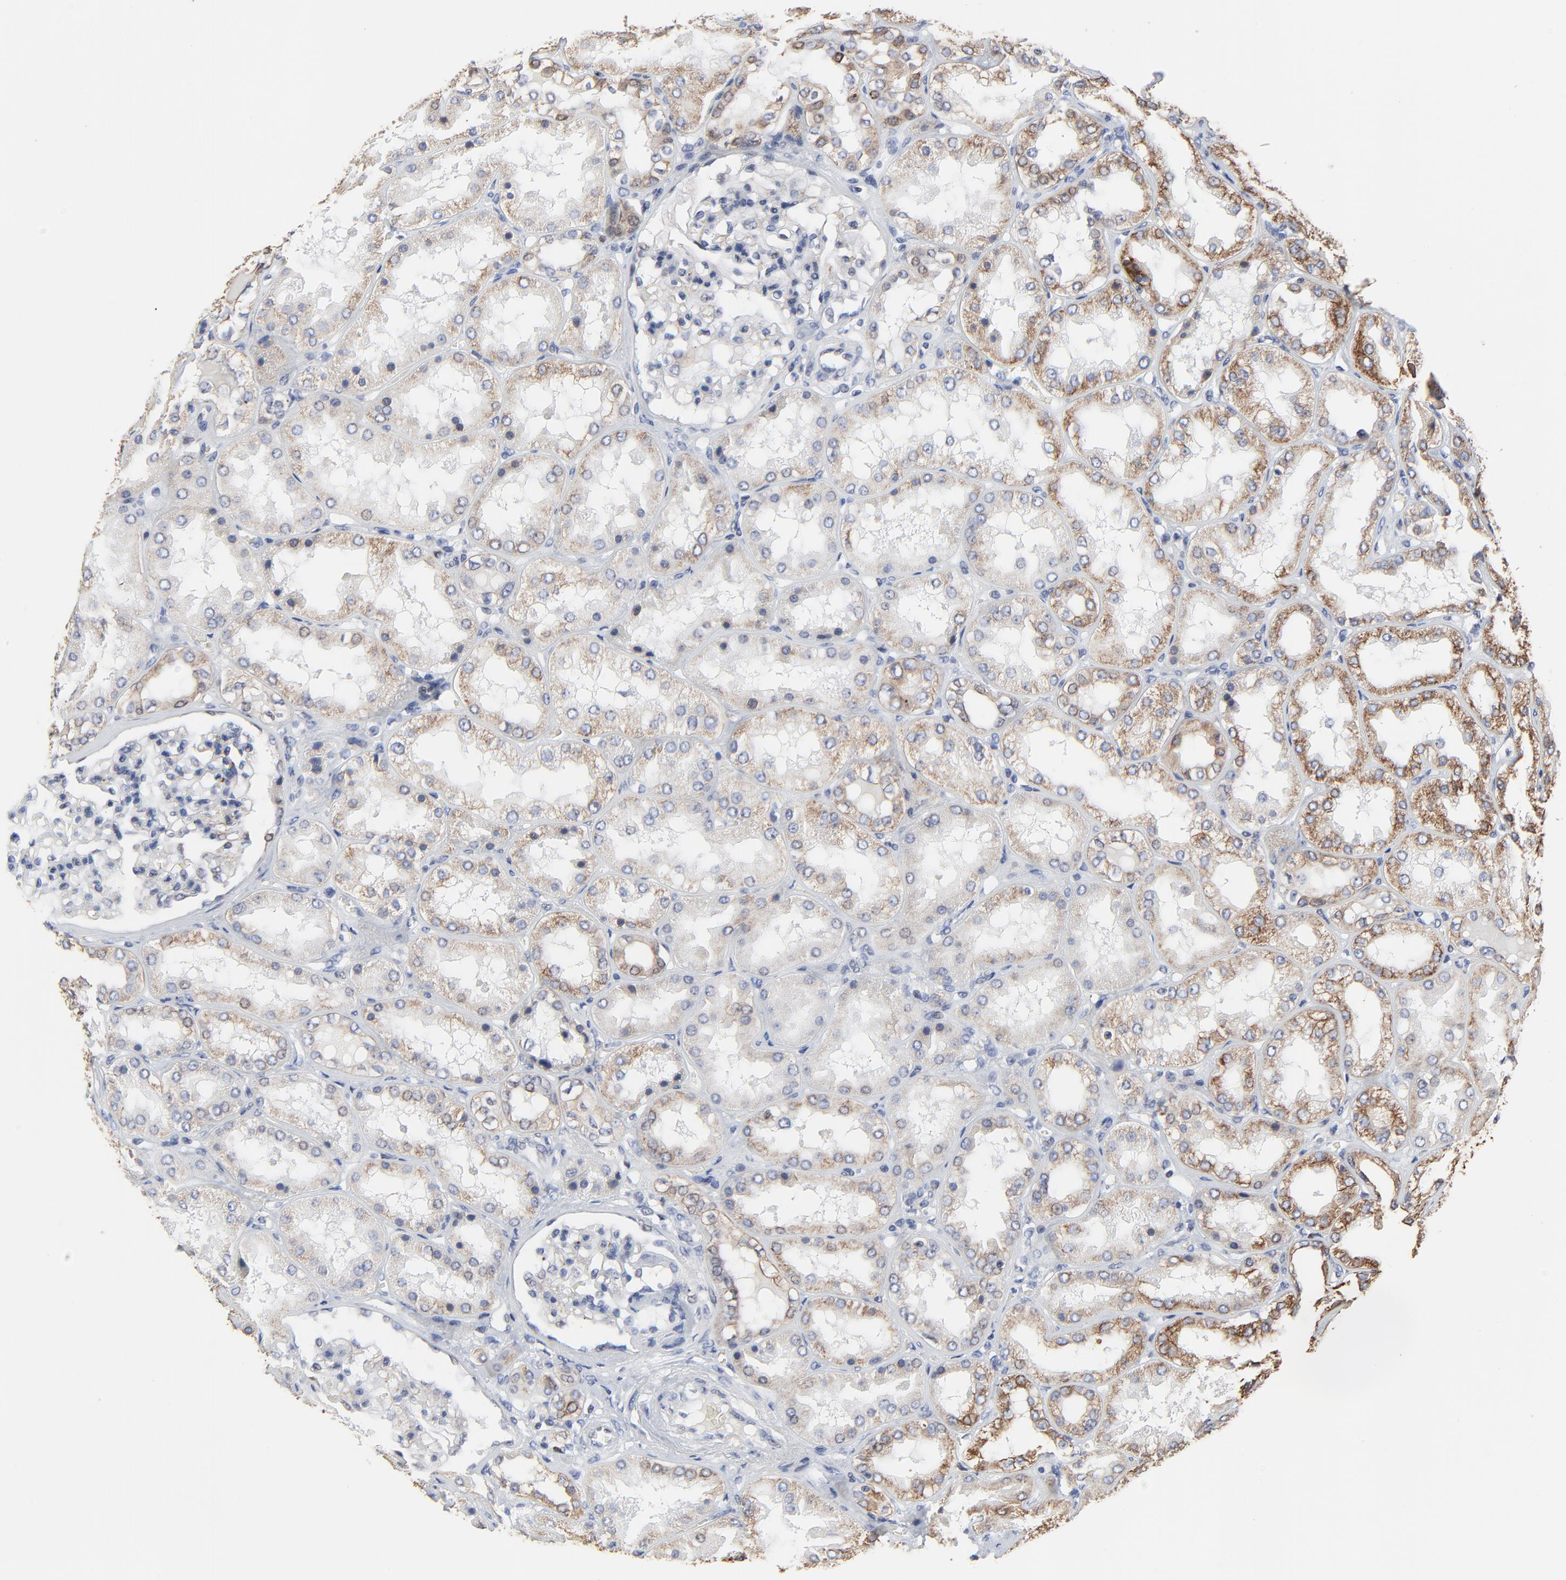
{"staining": {"intensity": "negative", "quantity": "none", "location": "none"}, "tissue": "kidney", "cell_type": "Cells in glomeruli", "image_type": "normal", "snomed": [{"axis": "morphology", "description": "Normal tissue, NOS"}, {"axis": "topography", "description": "Kidney"}], "caption": "IHC of benign human kidney shows no positivity in cells in glomeruli.", "gene": "LNX1", "patient": {"sex": "female", "age": 56}}